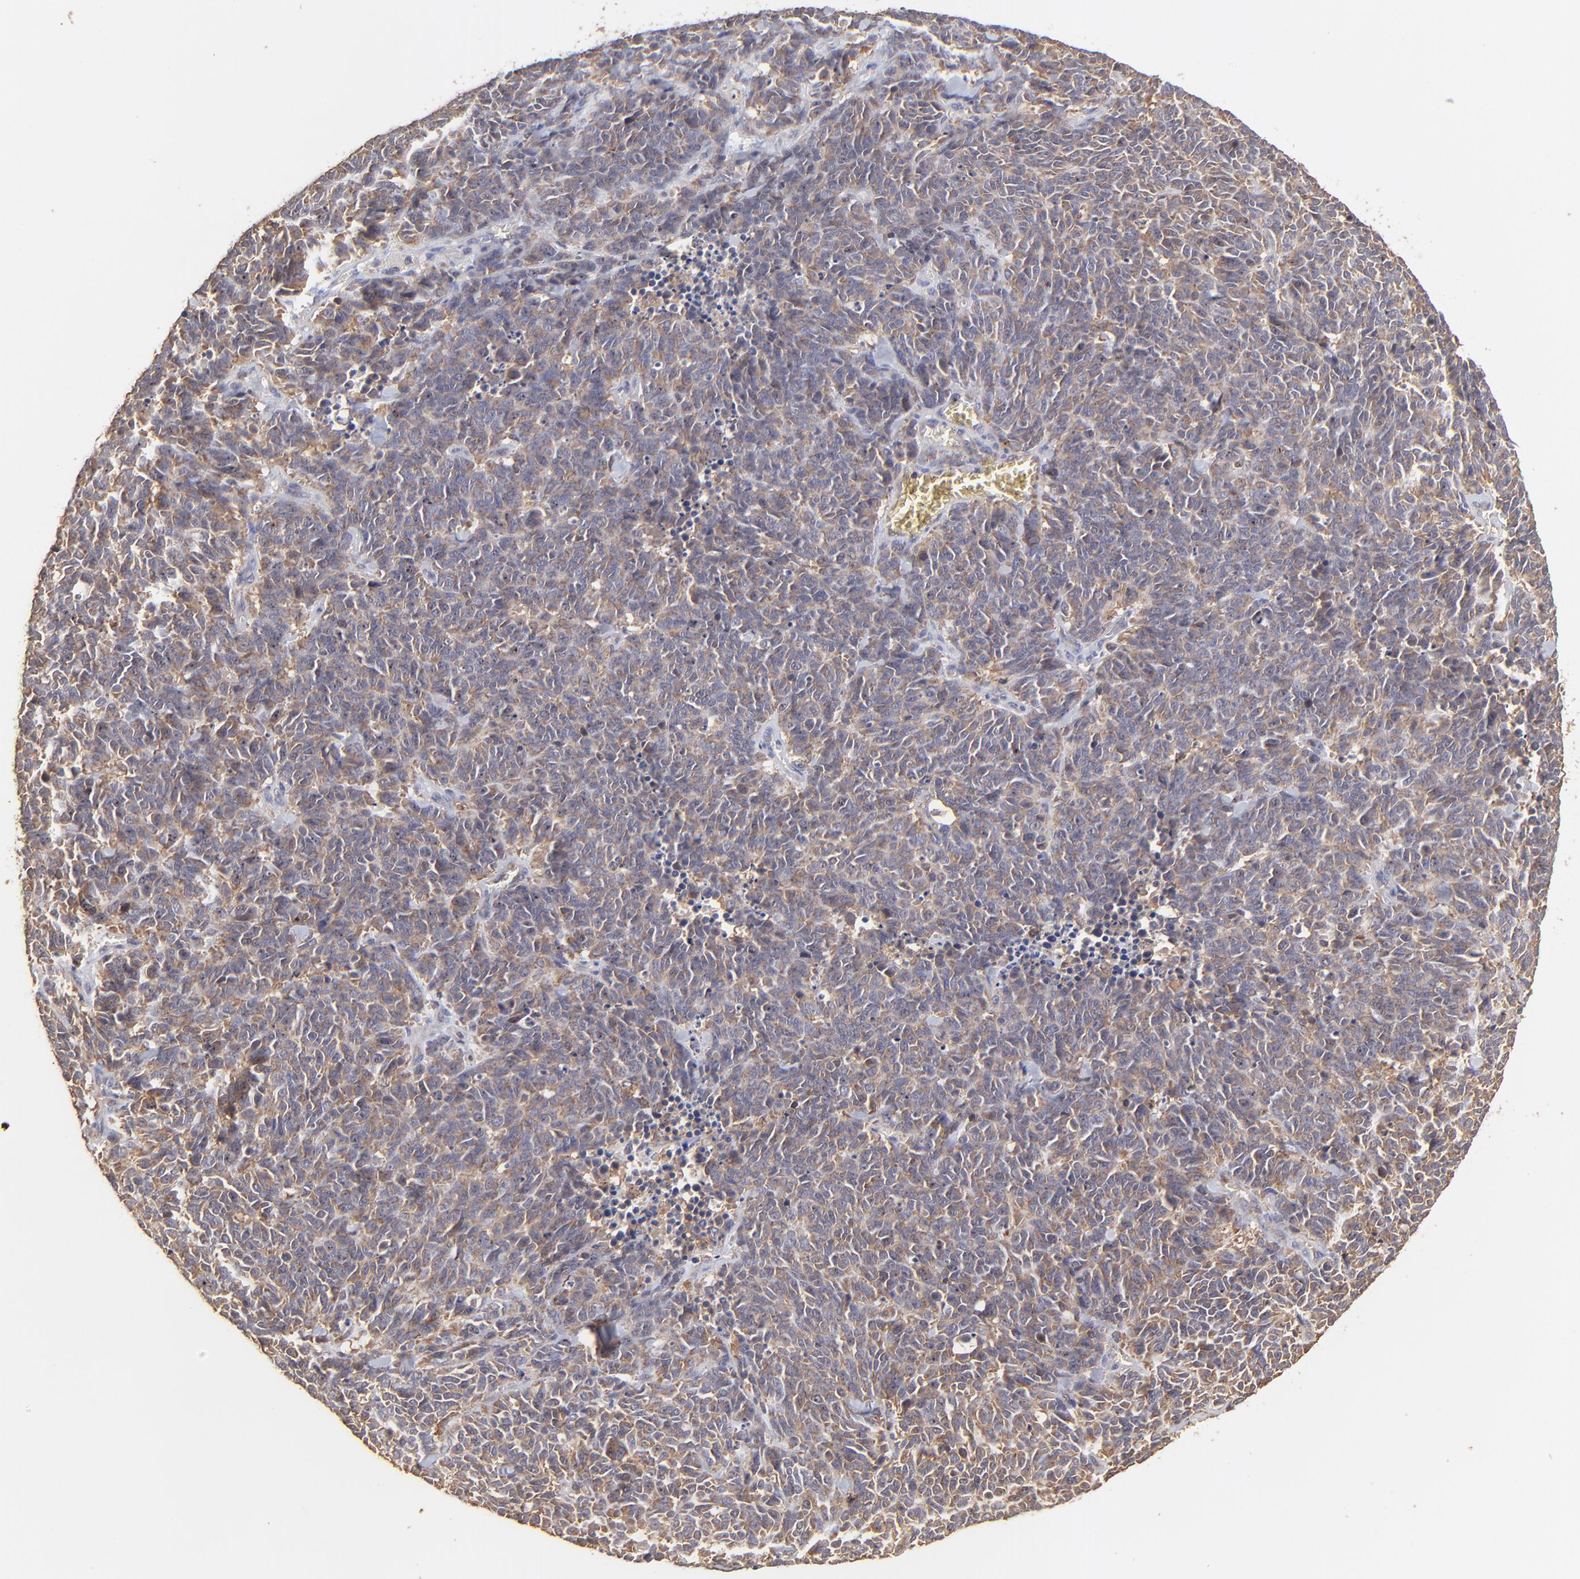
{"staining": {"intensity": "weak", "quantity": ">75%", "location": "cytoplasmic/membranous"}, "tissue": "lung cancer", "cell_type": "Tumor cells", "image_type": "cancer", "snomed": [{"axis": "morphology", "description": "Neoplasm, malignant, NOS"}, {"axis": "topography", "description": "Lung"}], "caption": "A photomicrograph showing weak cytoplasmic/membranous expression in approximately >75% of tumor cells in lung neoplasm (malignant), as visualized by brown immunohistochemical staining.", "gene": "STON2", "patient": {"sex": "female", "age": 58}}